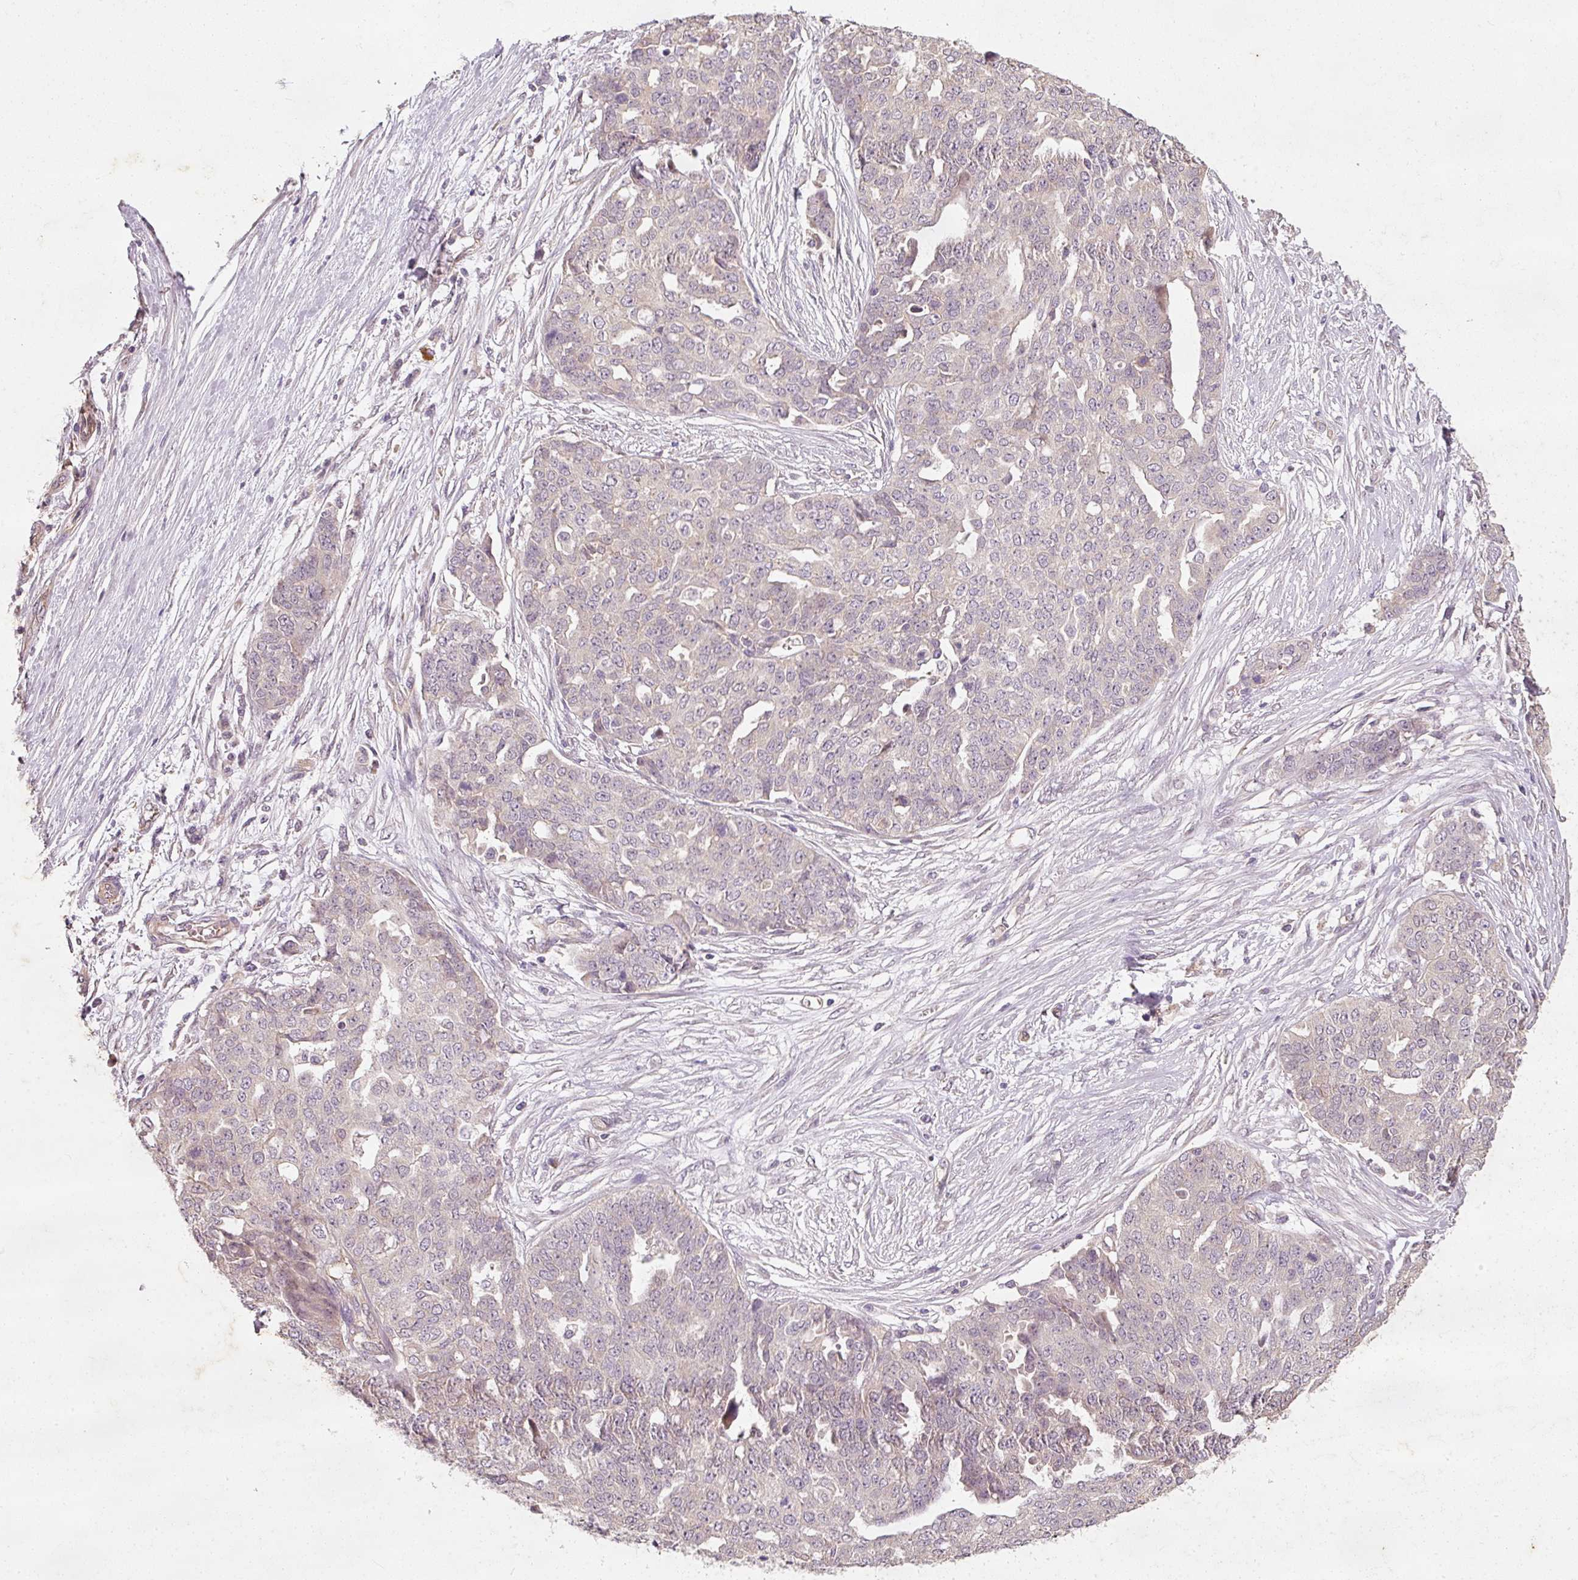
{"staining": {"intensity": "negative", "quantity": "none", "location": "none"}, "tissue": "ovarian cancer", "cell_type": "Tumor cells", "image_type": "cancer", "snomed": [{"axis": "morphology", "description": "Cystadenocarcinoma, serous, NOS"}, {"axis": "topography", "description": "Soft tissue"}, {"axis": "topography", "description": "Ovary"}], "caption": "This is a histopathology image of immunohistochemistry staining of ovarian cancer, which shows no positivity in tumor cells.", "gene": "RGL2", "patient": {"sex": "female", "age": 57}}